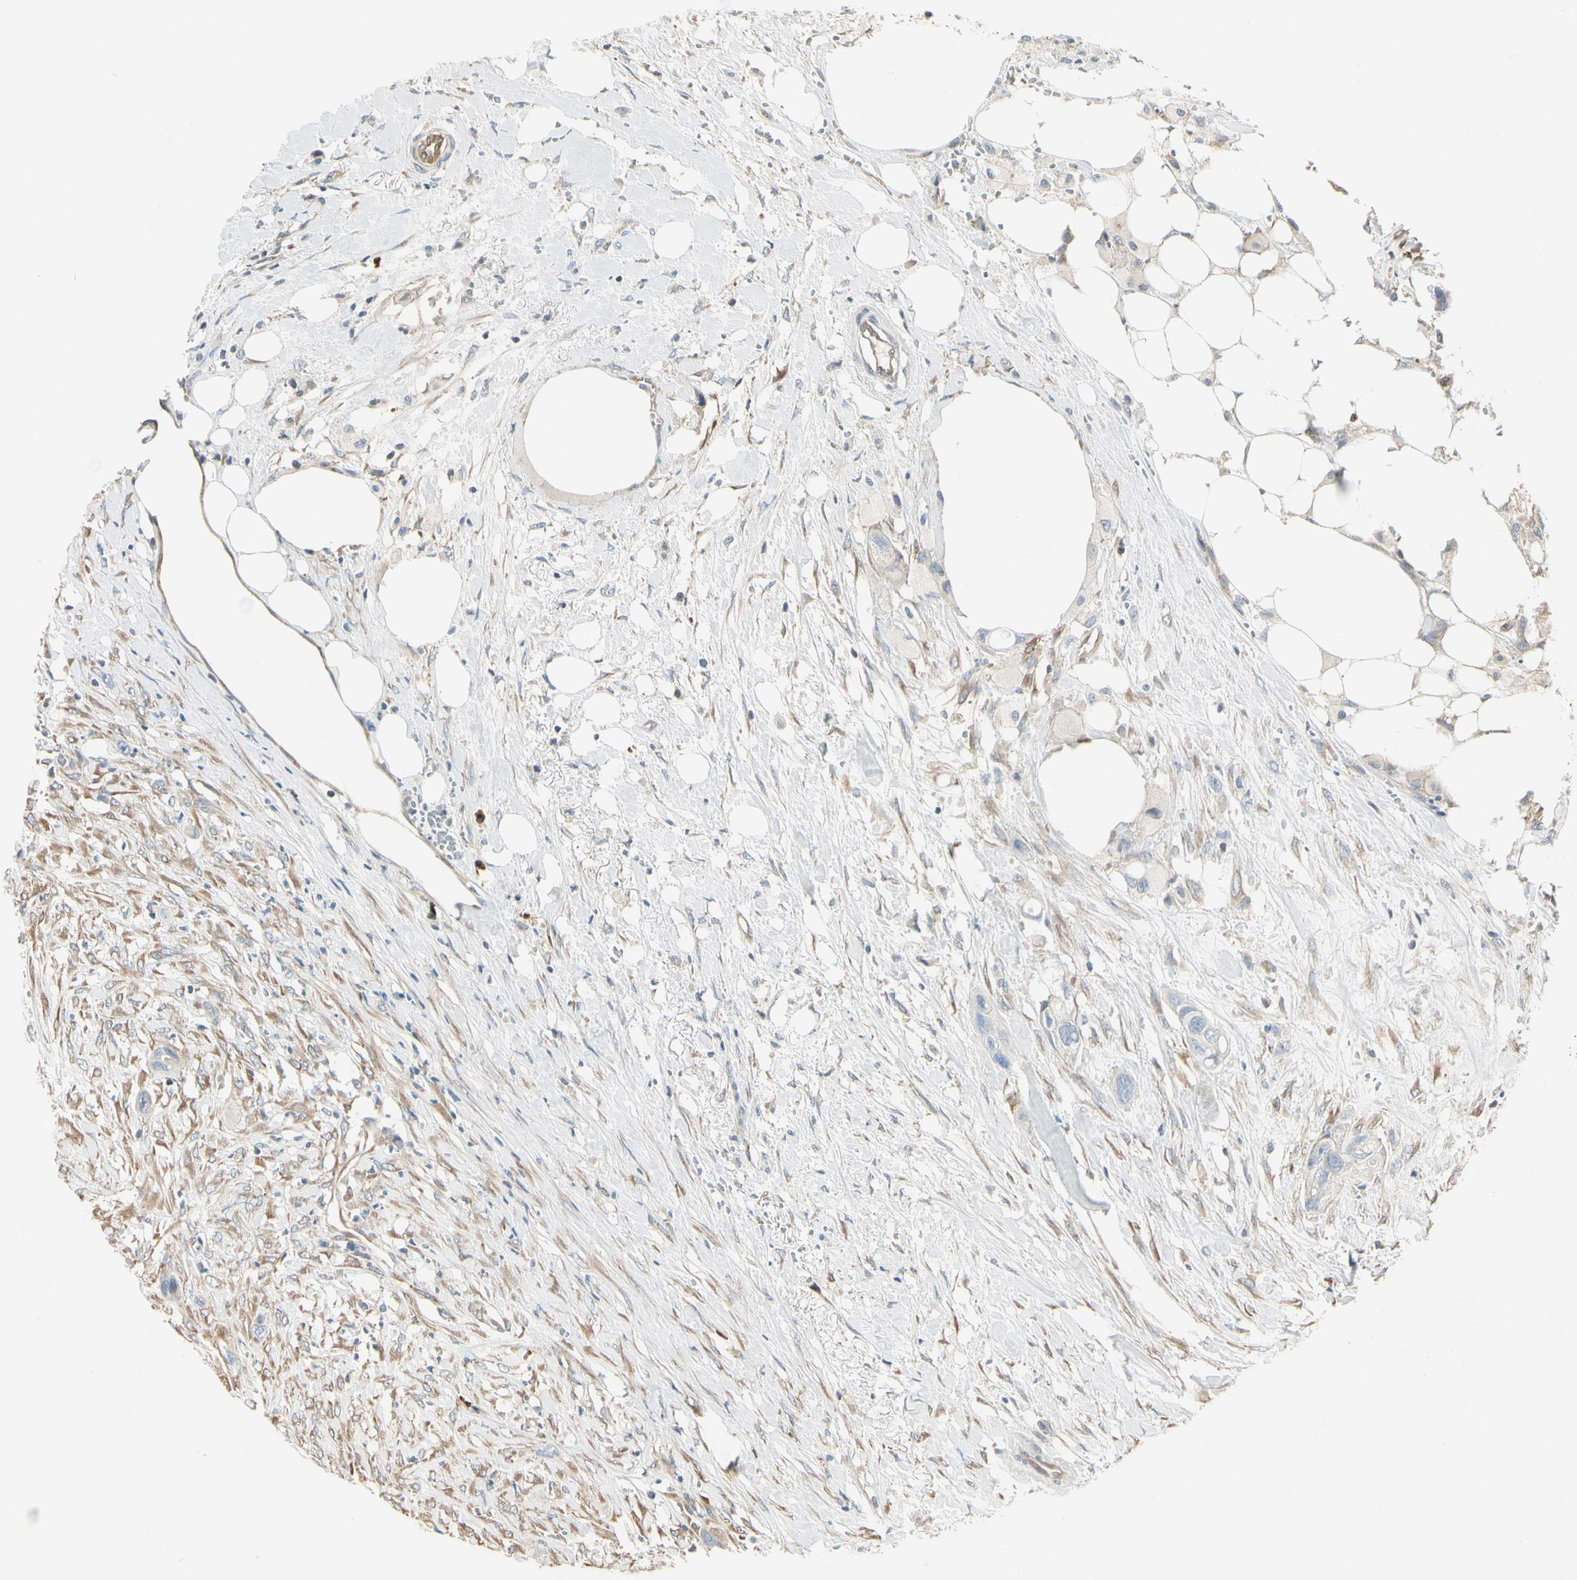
{"staining": {"intensity": "weak", "quantity": ">75%", "location": "cytoplasmic/membranous"}, "tissue": "colorectal cancer", "cell_type": "Tumor cells", "image_type": "cancer", "snomed": [{"axis": "morphology", "description": "Adenocarcinoma, NOS"}, {"axis": "topography", "description": "Colon"}], "caption": "There is low levels of weak cytoplasmic/membranous staining in tumor cells of colorectal cancer, as demonstrated by immunohistochemical staining (brown color).", "gene": "NUCB2", "patient": {"sex": "female", "age": 57}}